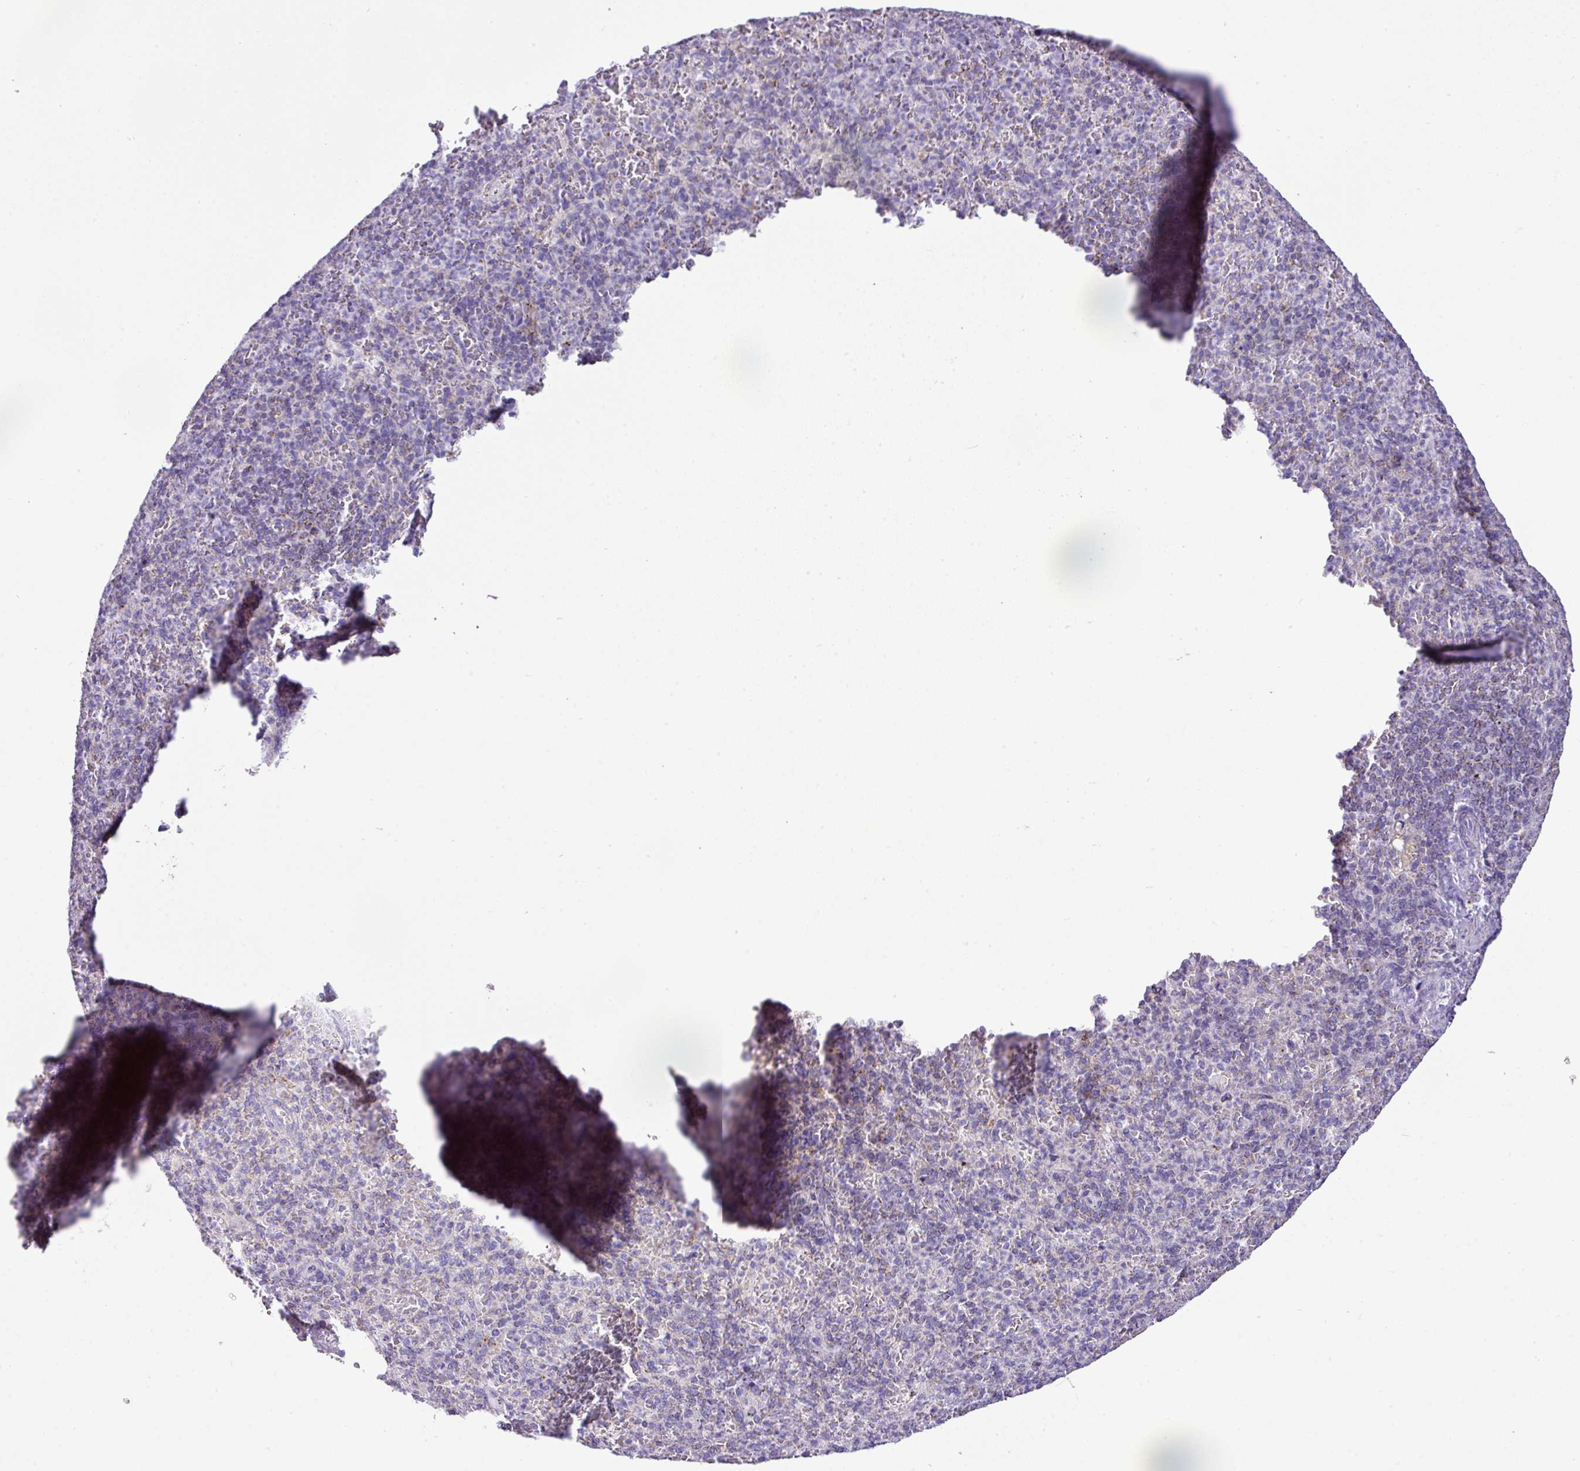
{"staining": {"intensity": "negative", "quantity": "none", "location": "none"}, "tissue": "spleen", "cell_type": "Cells in red pulp", "image_type": "normal", "snomed": [{"axis": "morphology", "description": "Normal tissue, NOS"}, {"axis": "topography", "description": "Spleen"}], "caption": "An immunohistochemistry histopathology image of unremarkable spleen is shown. There is no staining in cells in red pulp of spleen.", "gene": "PGAP4", "patient": {"sex": "female", "age": 74}}